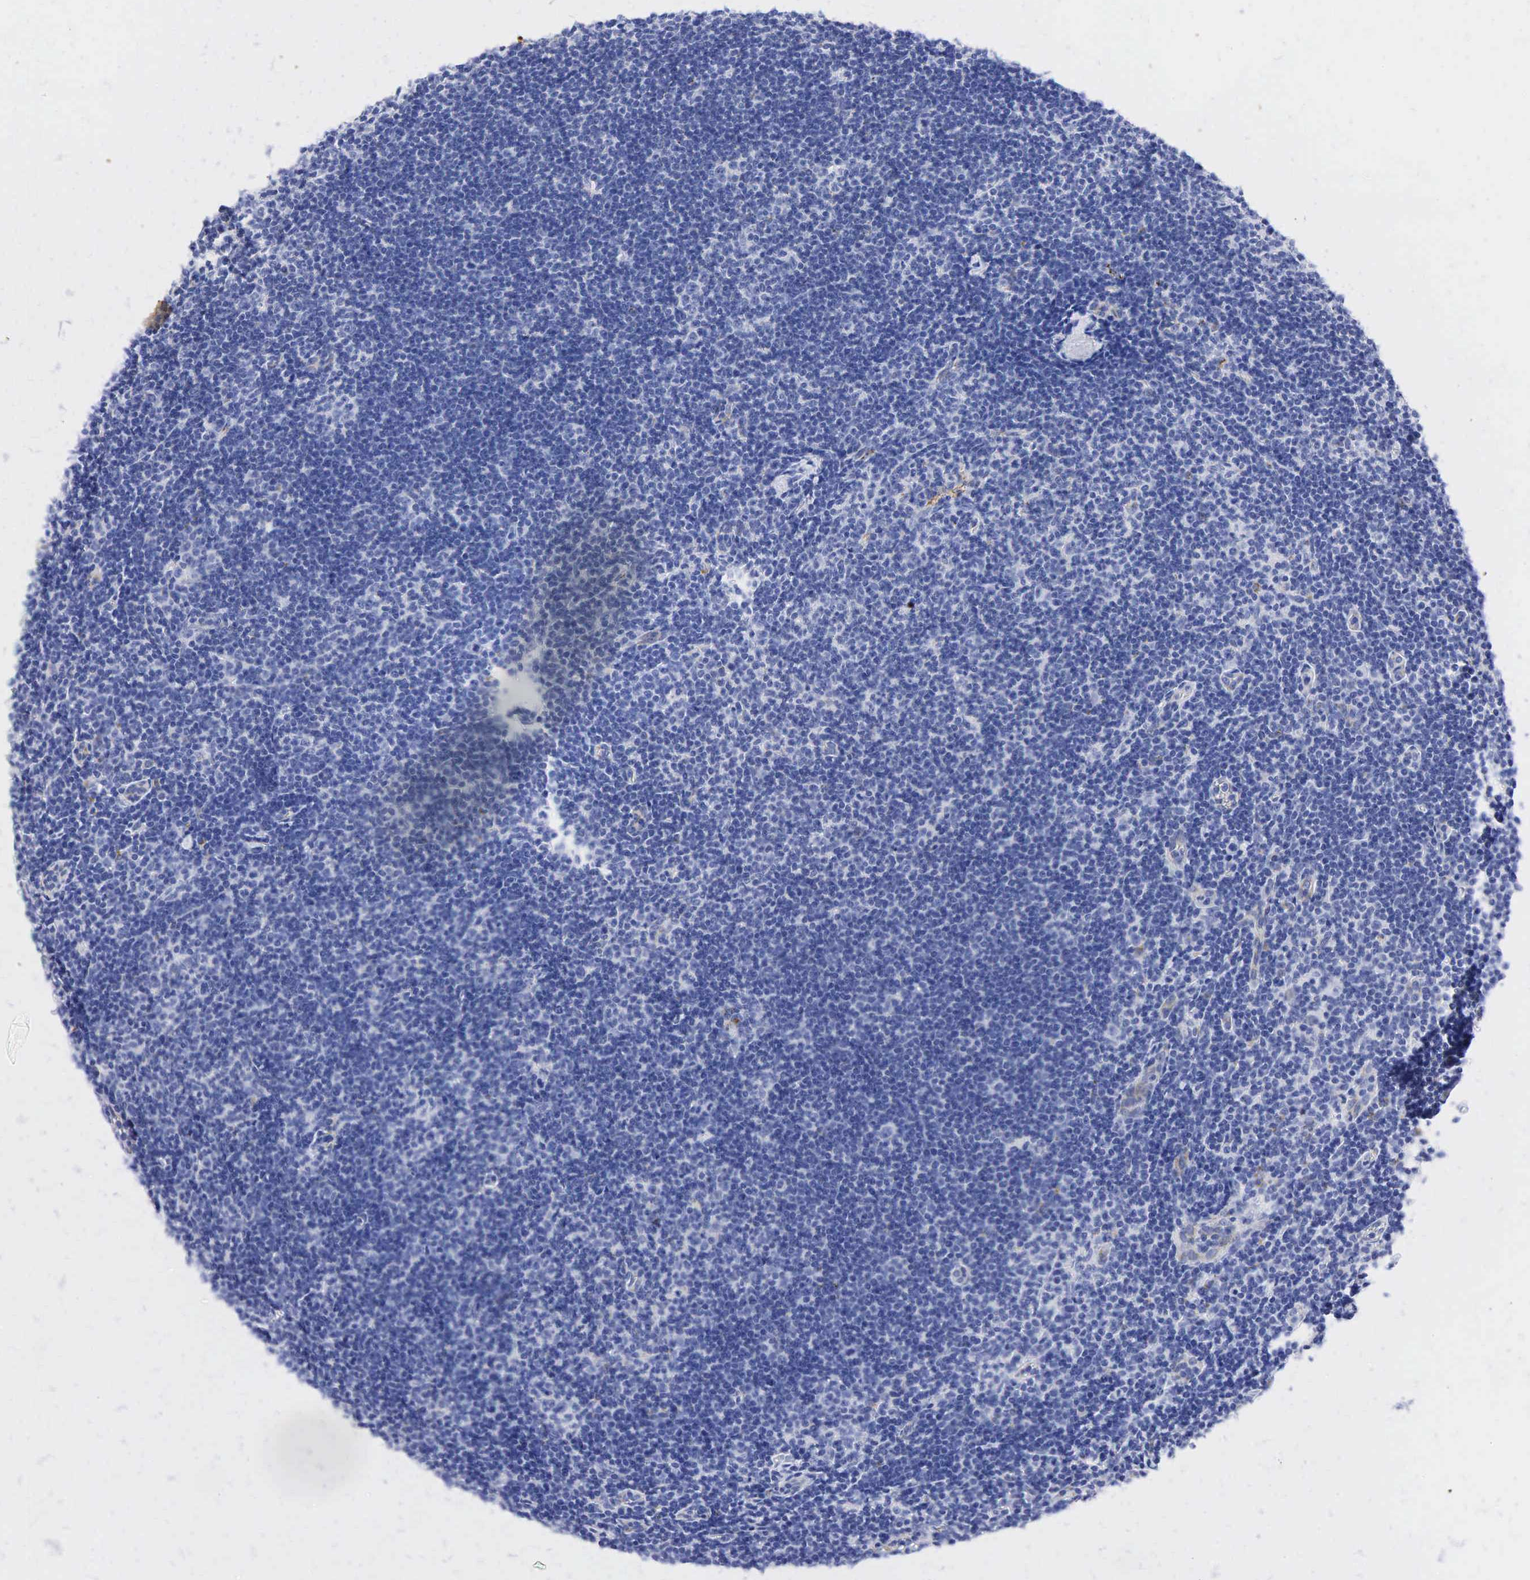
{"staining": {"intensity": "negative", "quantity": "none", "location": "none"}, "tissue": "lymphoma", "cell_type": "Tumor cells", "image_type": "cancer", "snomed": [{"axis": "morphology", "description": "Malignant lymphoma, non-Hodgkin's type, Low grade"}, {"axis": "topography", "description": "Lymph node"}], "caption": "Image shows no protein positivity in tumor cells of lymphoma tissue.", "gene": "SYP", "patient": {"sex": "male", "age": 49}}